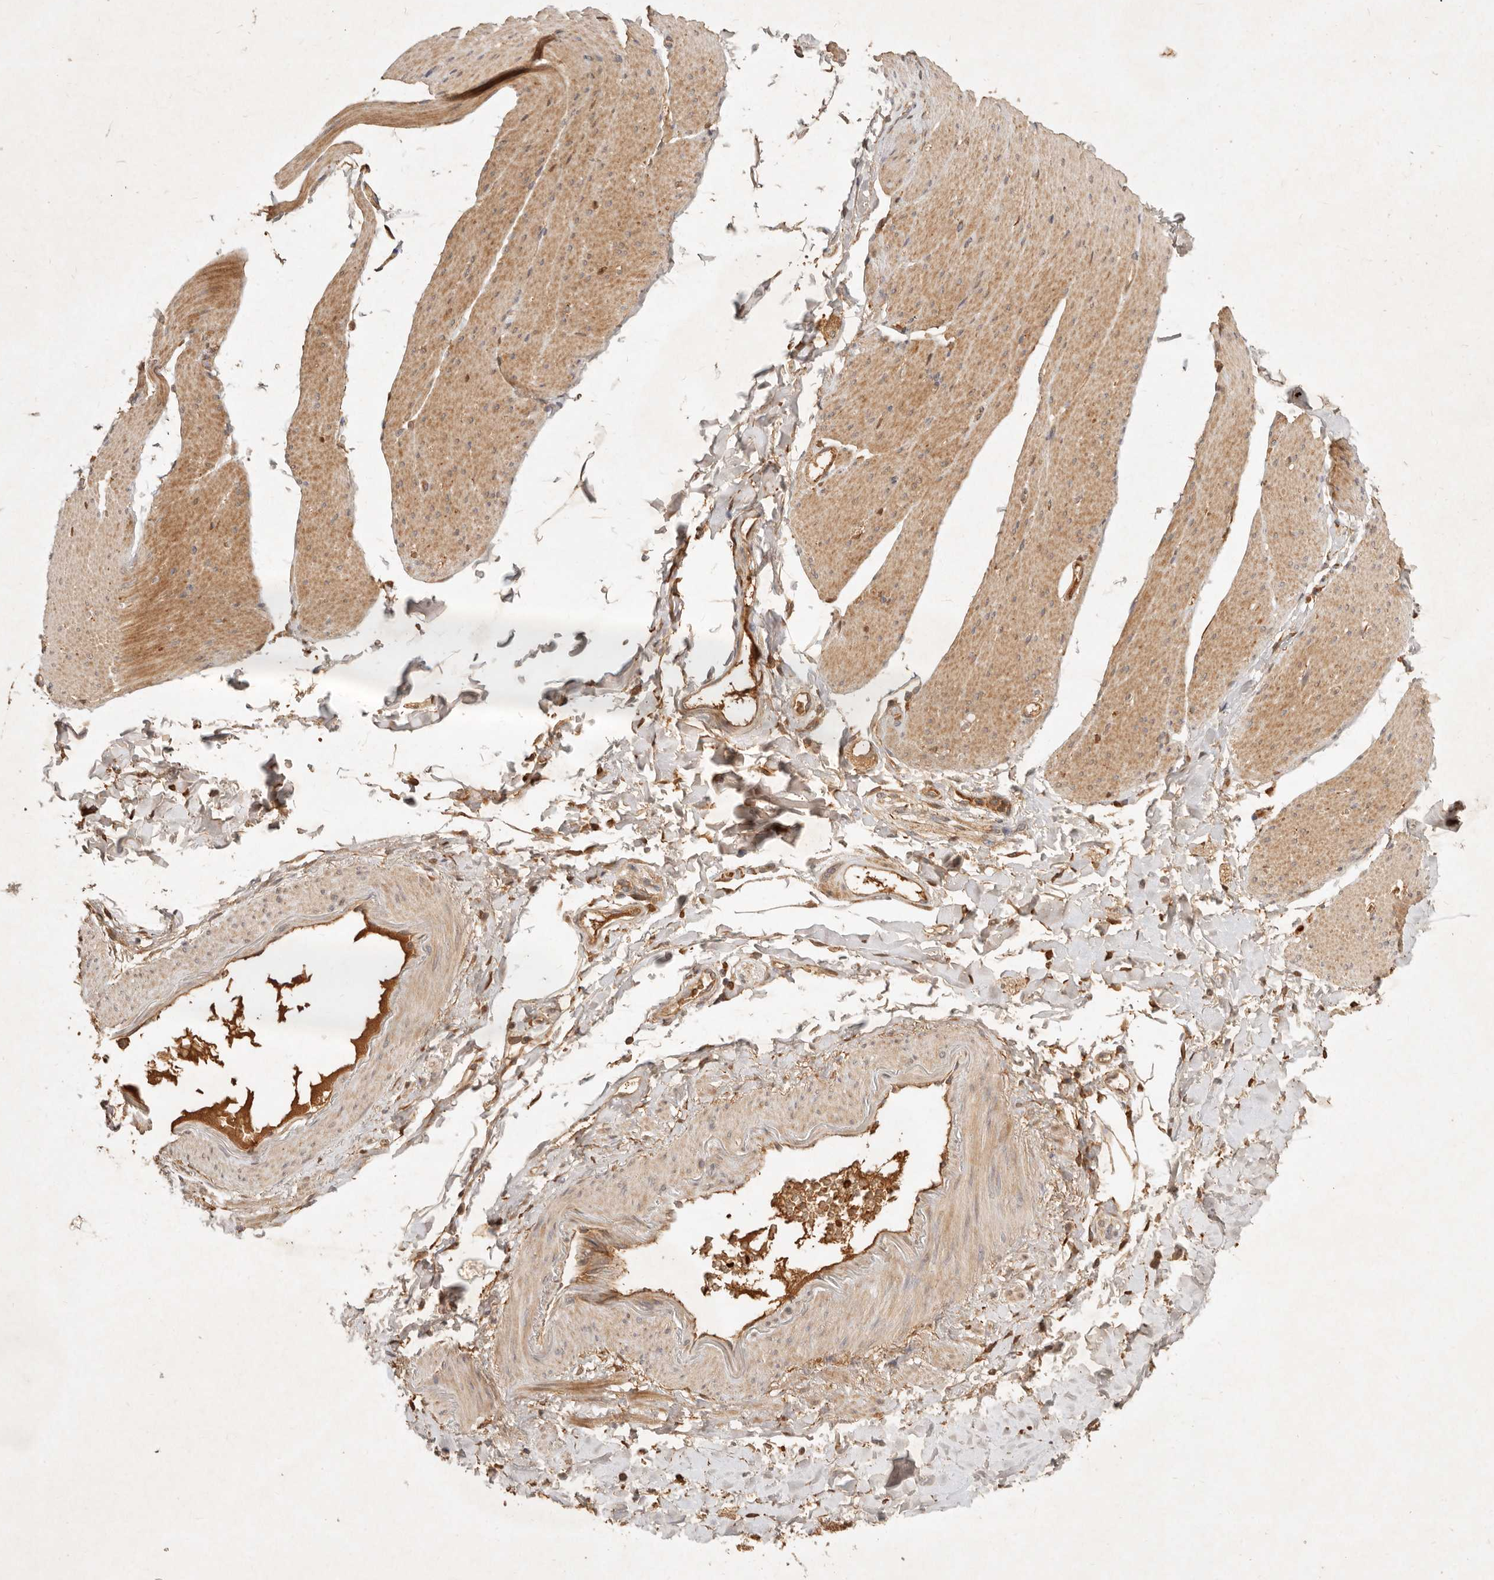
{"staining": {"intensity": "moderate", "quantity": ">75%", "location": "cytoplasmic/membranous"}, "tissue": "smooth muscle", "cell_type": "Smooth muscle cells", "image_type": "normal", "snomed": [{"axis": "morphology", "description": "Normal tissue, NOS"}, {"axis": "topography", "description": "Smooth muscle"}, {"axis": "topography", "description": "Small intestine"}], "caption": "DAB (3,3'-diaminobenzidine) immunohistochemical staining of unremarkable human smooth muscle demonstrates moderate cytoplasmic/membranous protein positivity in about >75% of smooth muscle cells.", "gene": "FREM2", "patient": {"sex": "female", "age": 84}}